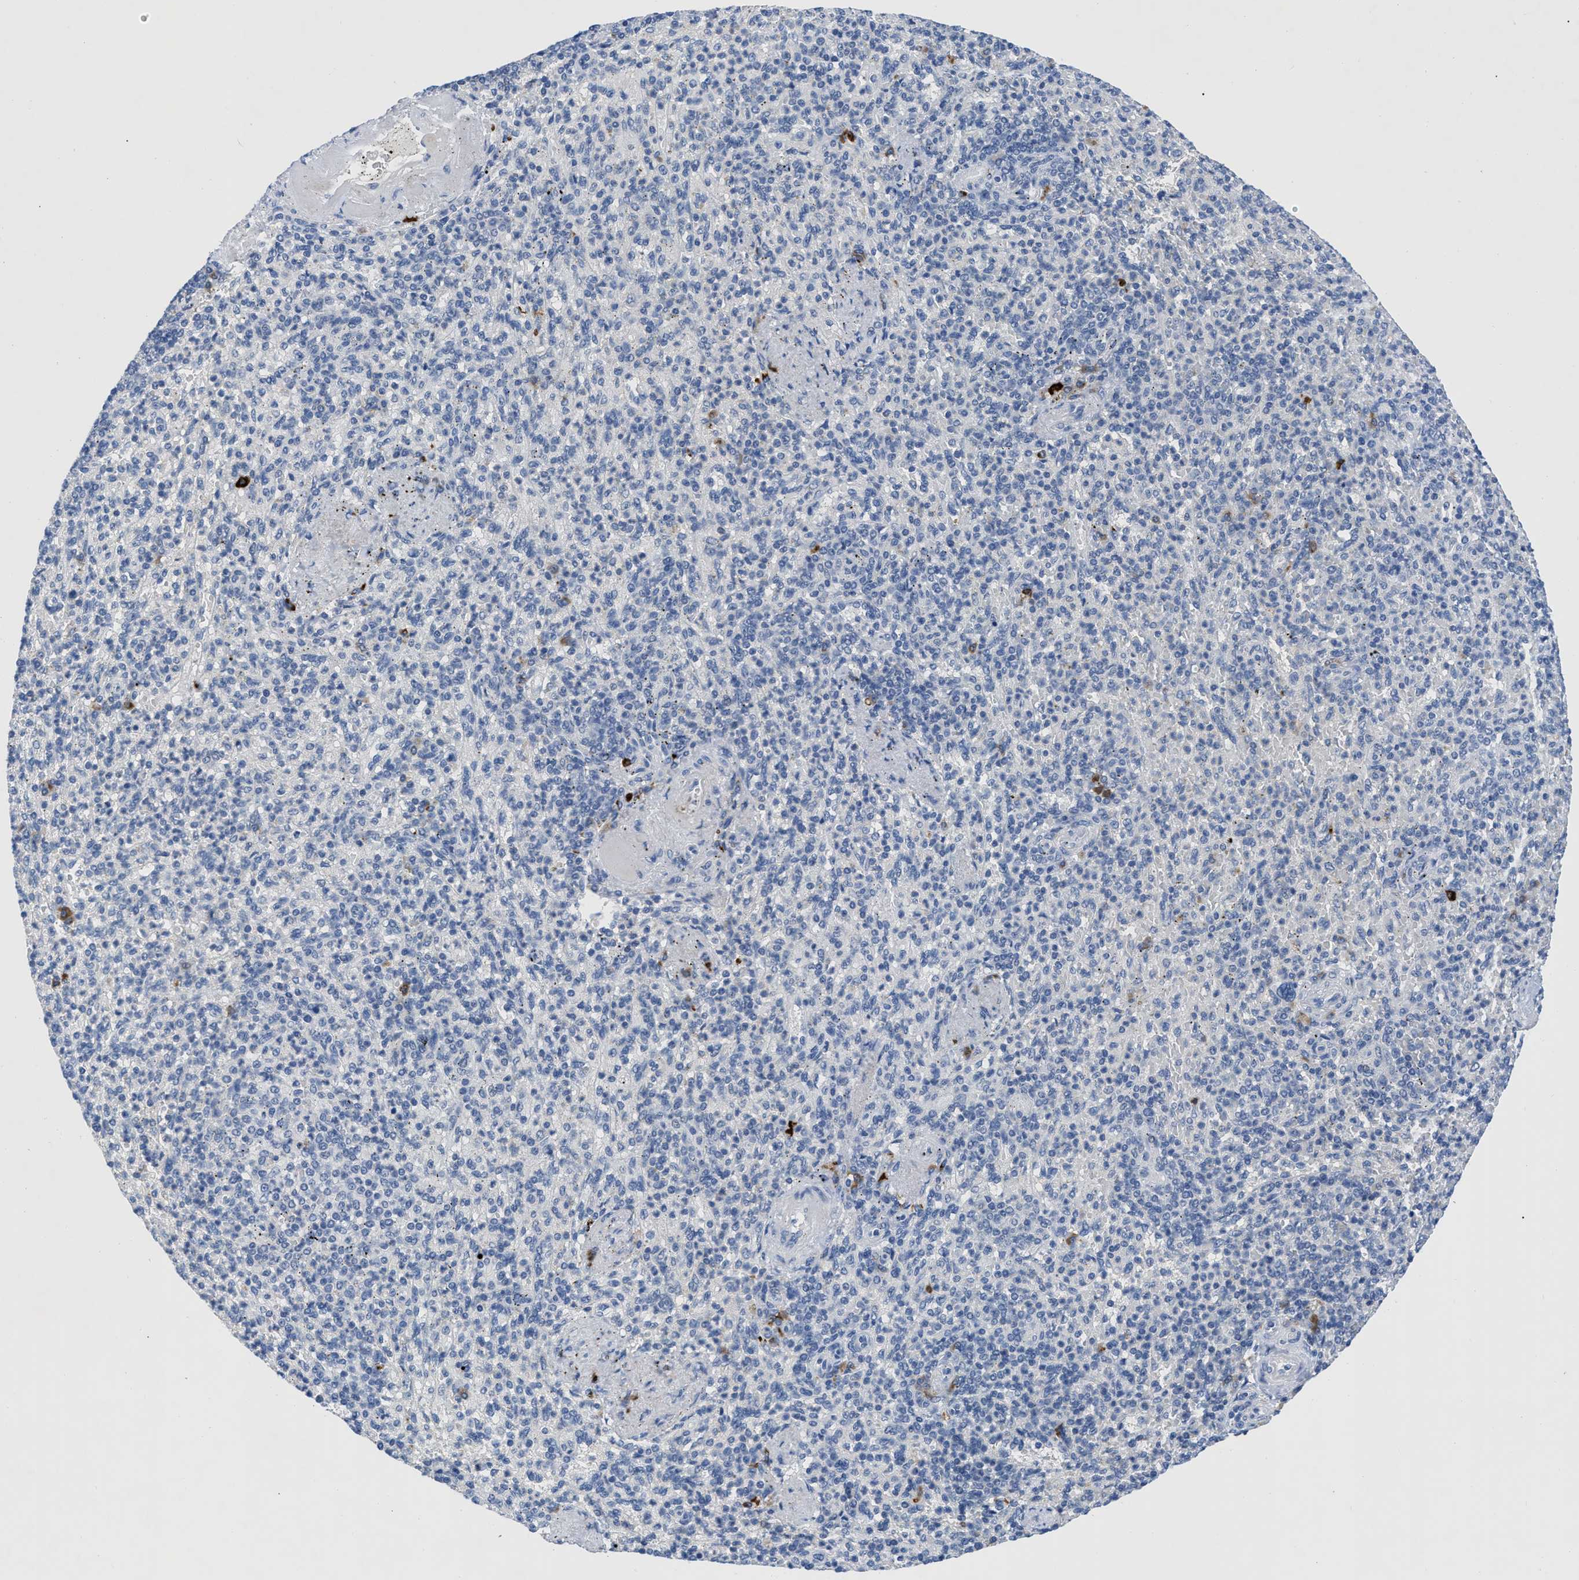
{"staining": {"intensity": "negative", "quantity": "none", "location": "none"}, "tissue": "spleen", "cell_type": "Cells in red pulp", "image_type": "normal", "snomed": [{"axis": "morphology", "description": "Normal tissue, NOS"}, {"axis": "topography", "description": "Spleen"}], "caption": "IHC photomicrograph of normal spleen stained for a protein (brown), which reveals no staining in cells in red pulp.", "gene": "OR9K2", "patient": {"sex": "female", "age": 74}}